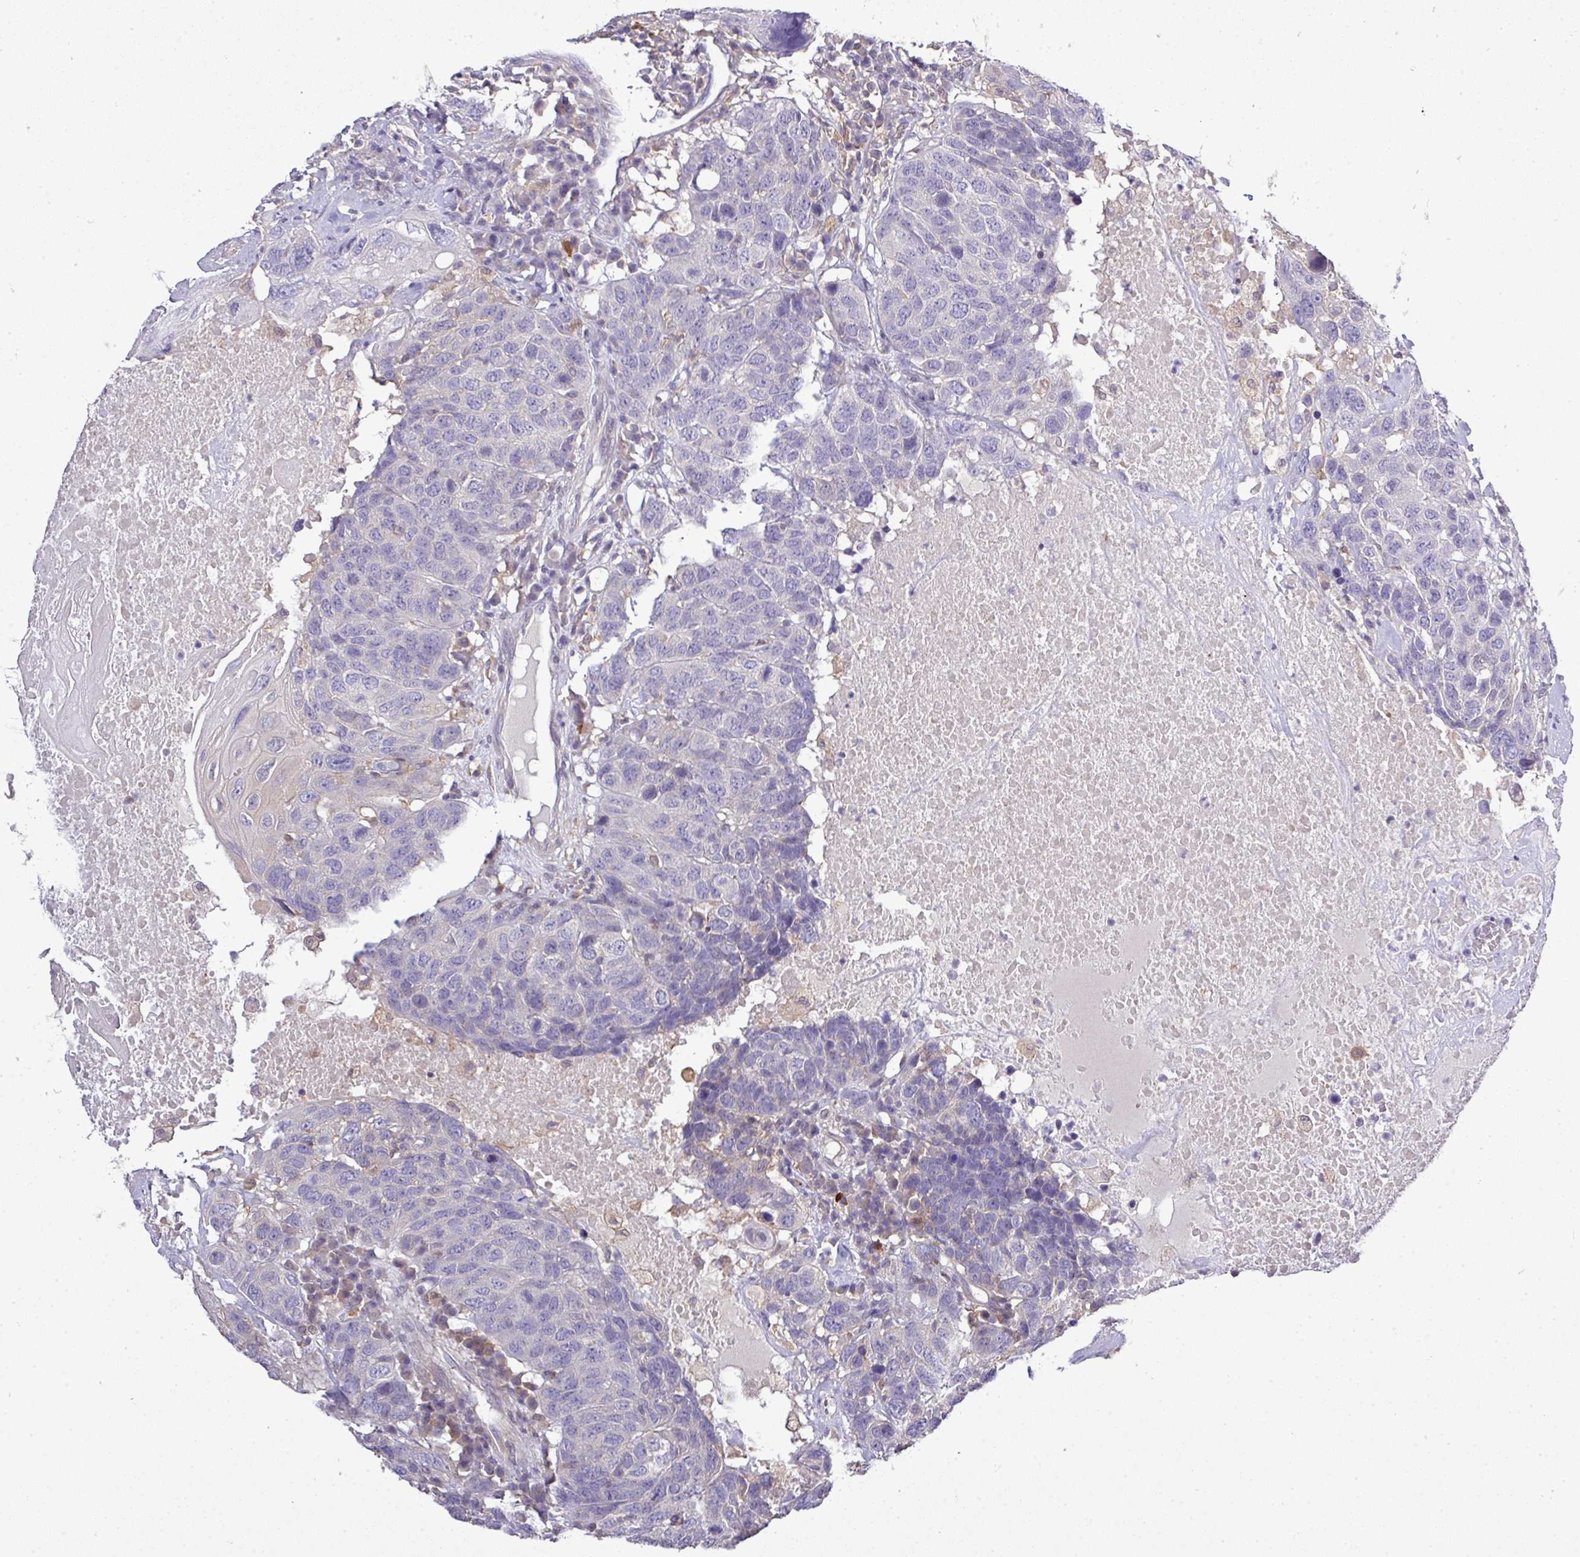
{"staining": {"intensity": "negative", "quantity": "none", "location": "none"}, "tissue": "head and neck cancer", "cell_type": "Tumor cells", "image_type": "cancer", "snomed": [{"axis": "morphology", "description": "Squamous cell carcinoma, NOS"}, {"axis": "topography", "description": "Head-Neck"}], "caption": "Human head and neck cancer (squamous cell carcinoma) stained for a protein using IHC demonstrates no staining in tumor cells.", "gene": "STAT5A", "patient": {"sex": "male", "age": 66}}